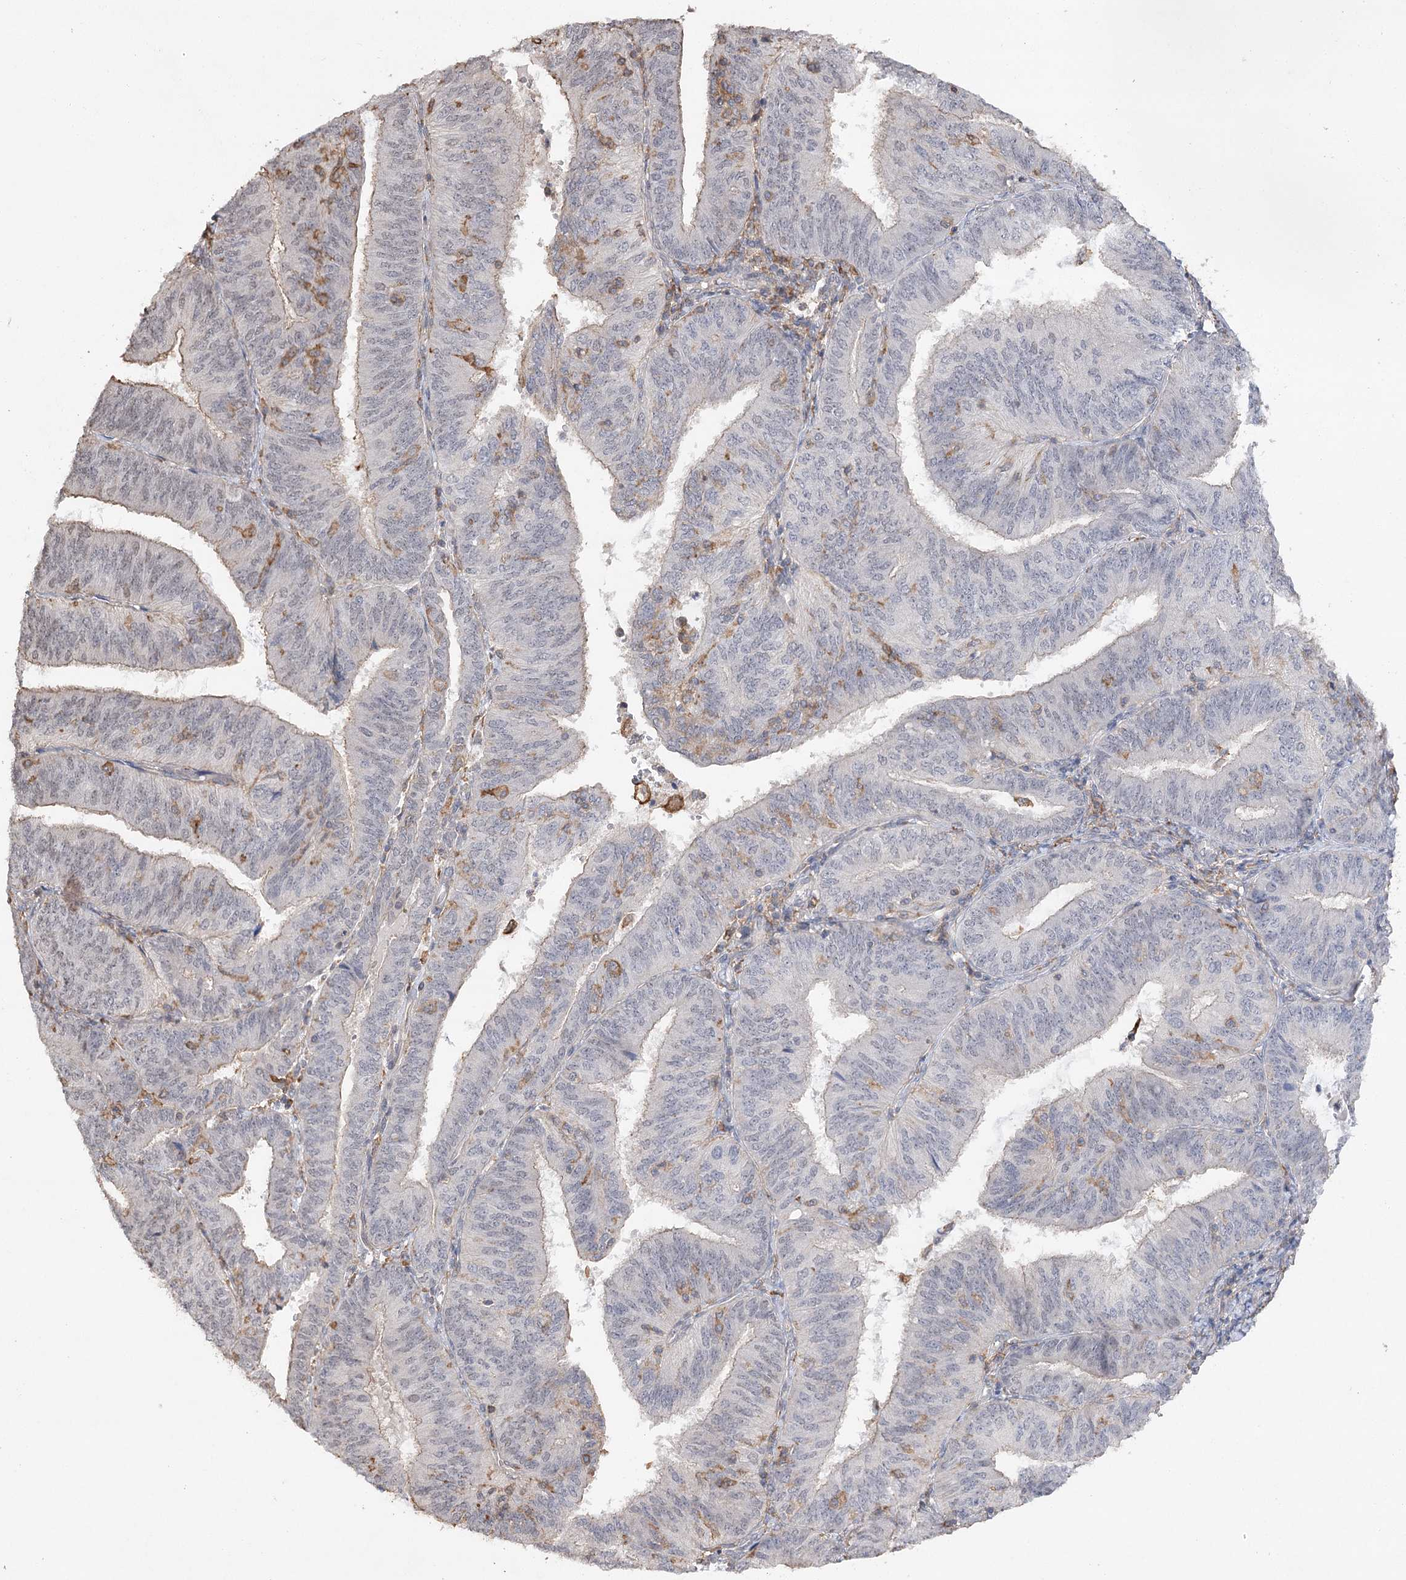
{"staining": {"intensity": "negative", "quantity": "none", "location": "none"}, "tissue": "endometrial cancer", "cell_type": "Tumor cells", "image_type": "cancer", "snomed": [{"axis": "morphology", "description": "Adenocarcinoma, NOS"}, {"axis": "topography", "description": "Endometrium"}], "caption": "IHC of endometrial cancer displays no staining in tumor cells.", "gene": "OBSL1", "patient": {"sex": "female", "age": 58}}